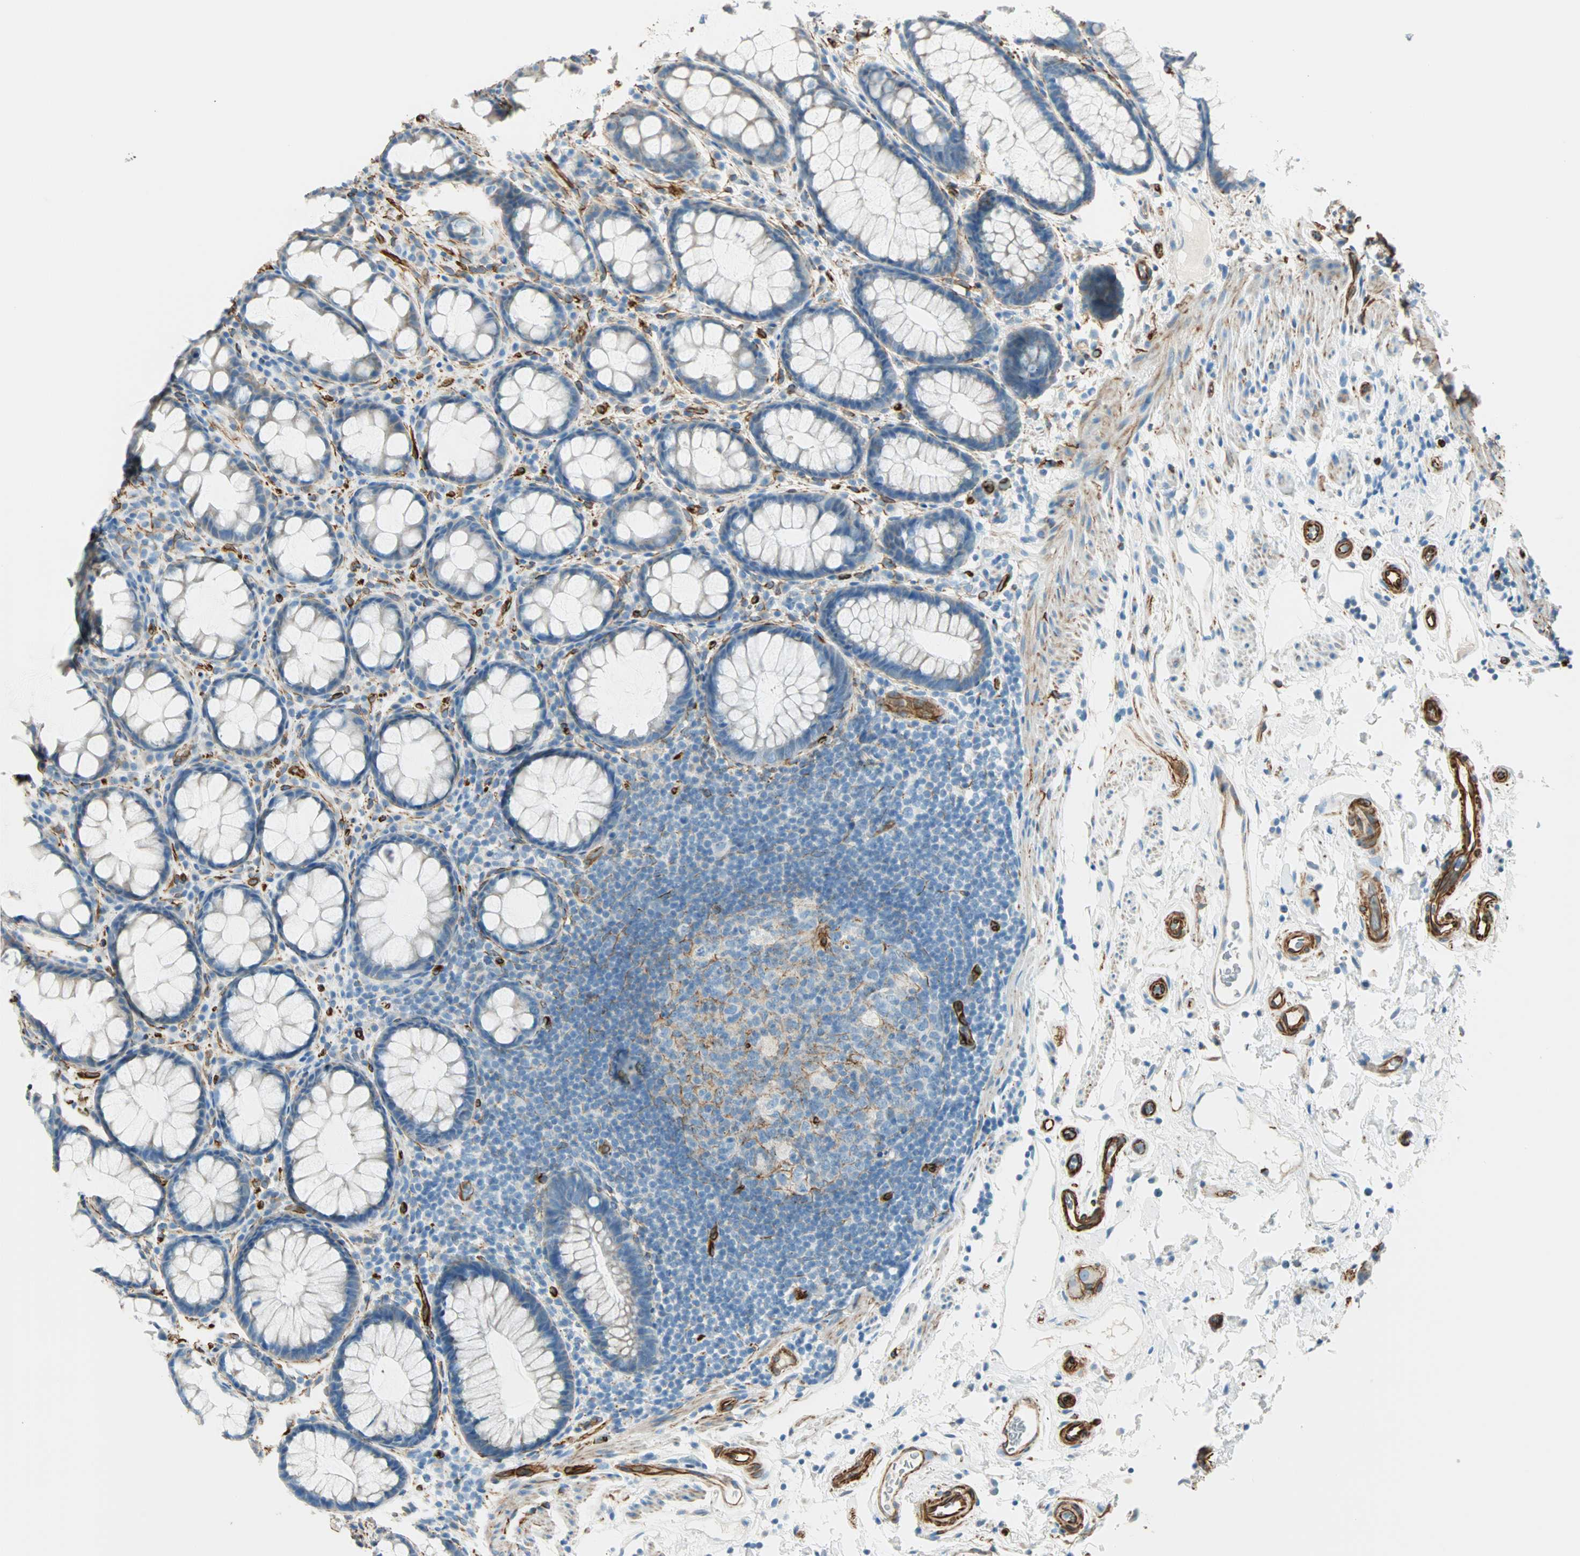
{"staining": {"intensity": "negative", "quantity": "none", "location": "none"}, "tissue": "rectum", "cell_type": "Glandular cells", "image_type": "normal", "snomed": [{"axis": "morphology", "description": "Normal tissue, NOS"}, {"axis": "topography", "description": "Rectum"}], "caption": "High power microscopy photomicrograph of an immunohistochemistry histopathology image of unremarkable rectum, revealing no significant staining in glandular cells. The staining is performed using DAB brown chromogen with nuclei counter-stained in using hematoxylin.", "gene": "NES", "patient": {"sex": "male", "age": 92}}